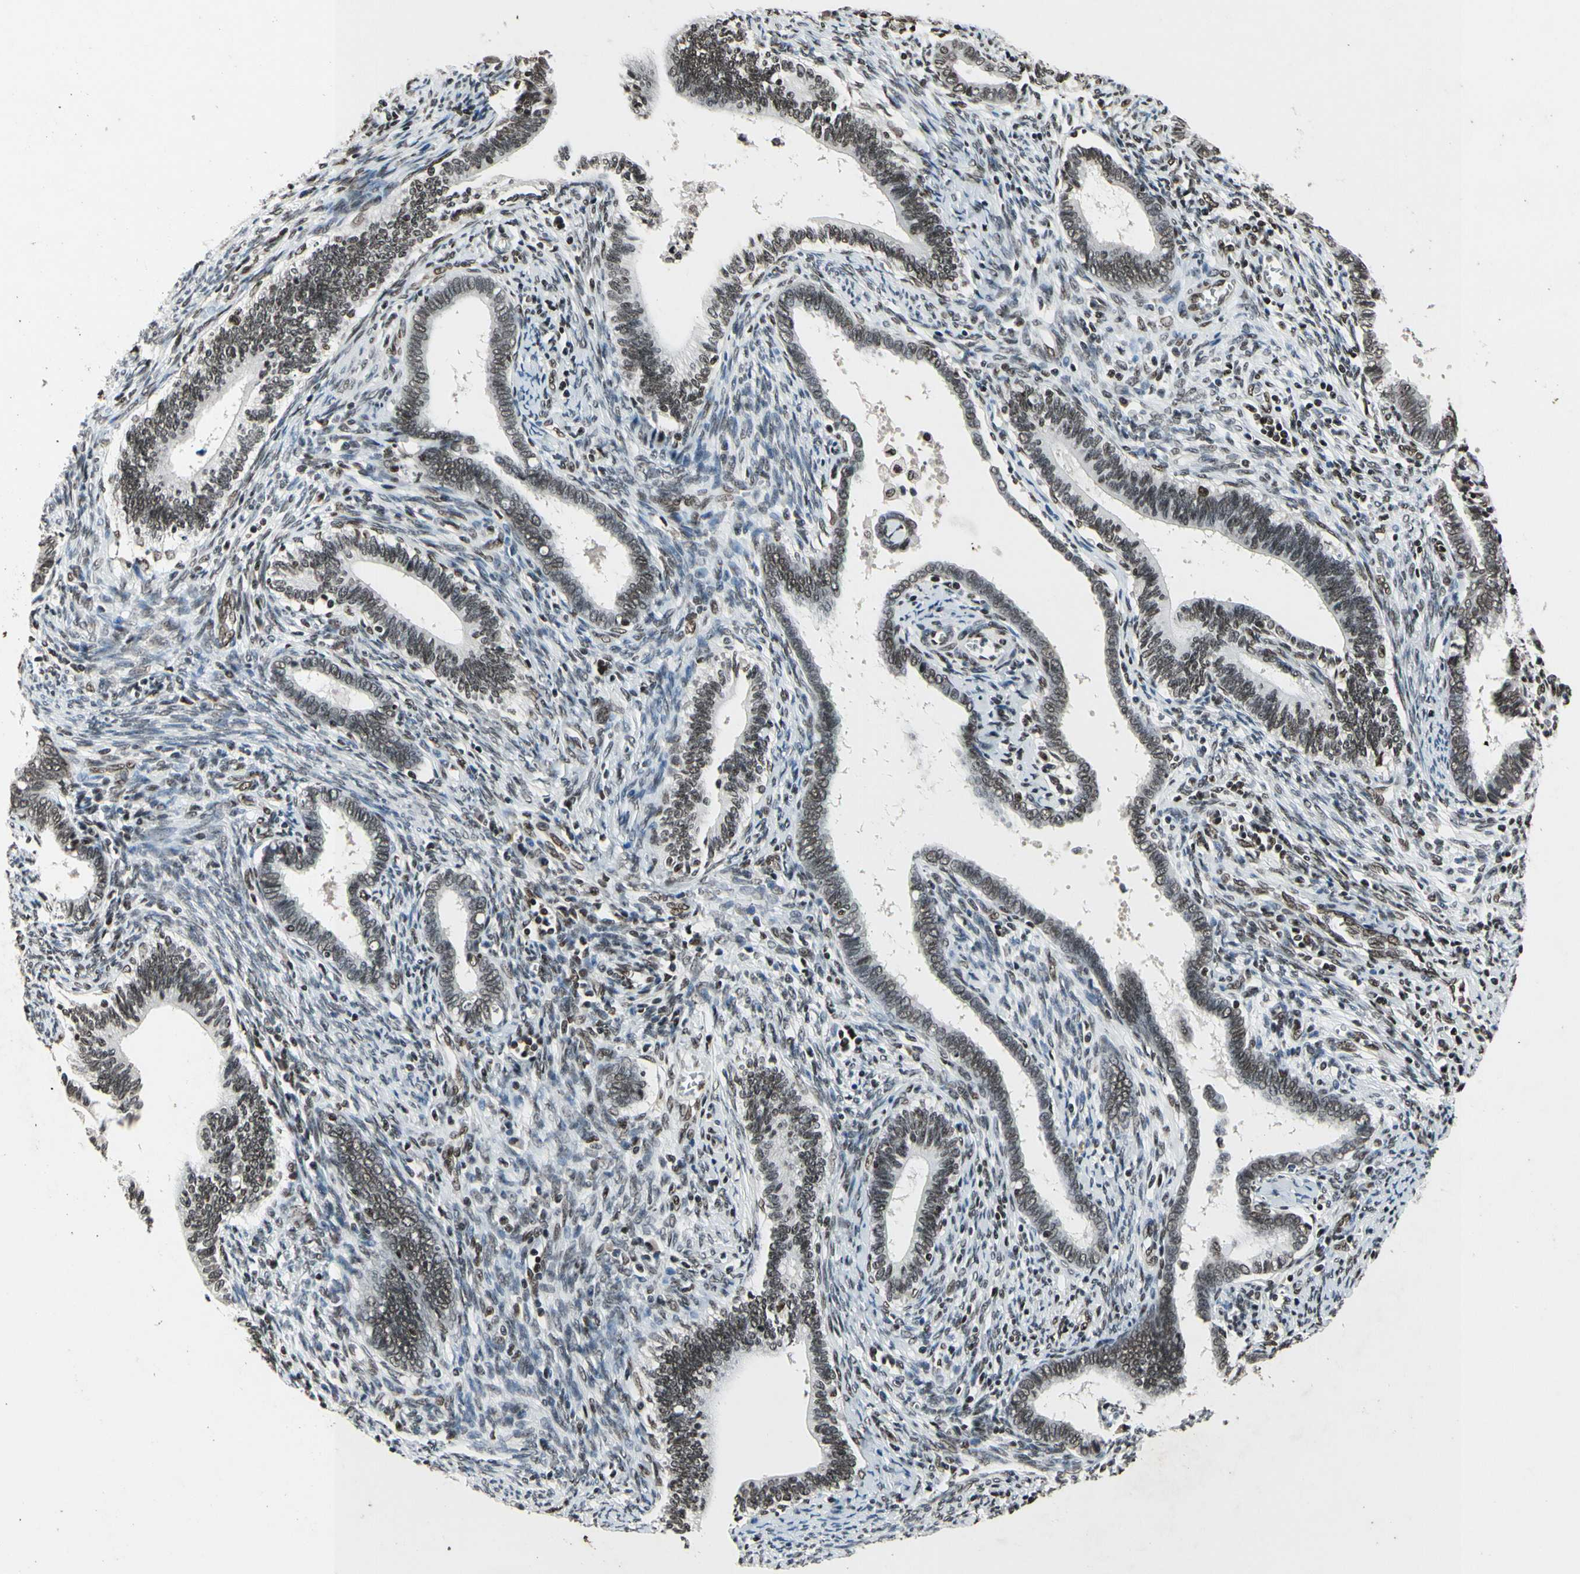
{"staining": {"intensity": "strong", "quantity": ">75%", "location": "nuclear"}, "tissue": "cervical cancer", "cell_type": "Tumor cells", "image_type": "cancer", "snomed": [{"axis": "morphology", "description": "Adenocarcinoma, NOS"}, {"axis": "topography", "description": "Cervix"}], "caption": "About >75% of tumor cells in human cervical cancer (adenocarcinoma) show strong nuclear protein staining as visualized by brown immunohistochemical staining.", "gene": "RECQL", "patient": {"sex": "female", "age": 44}}